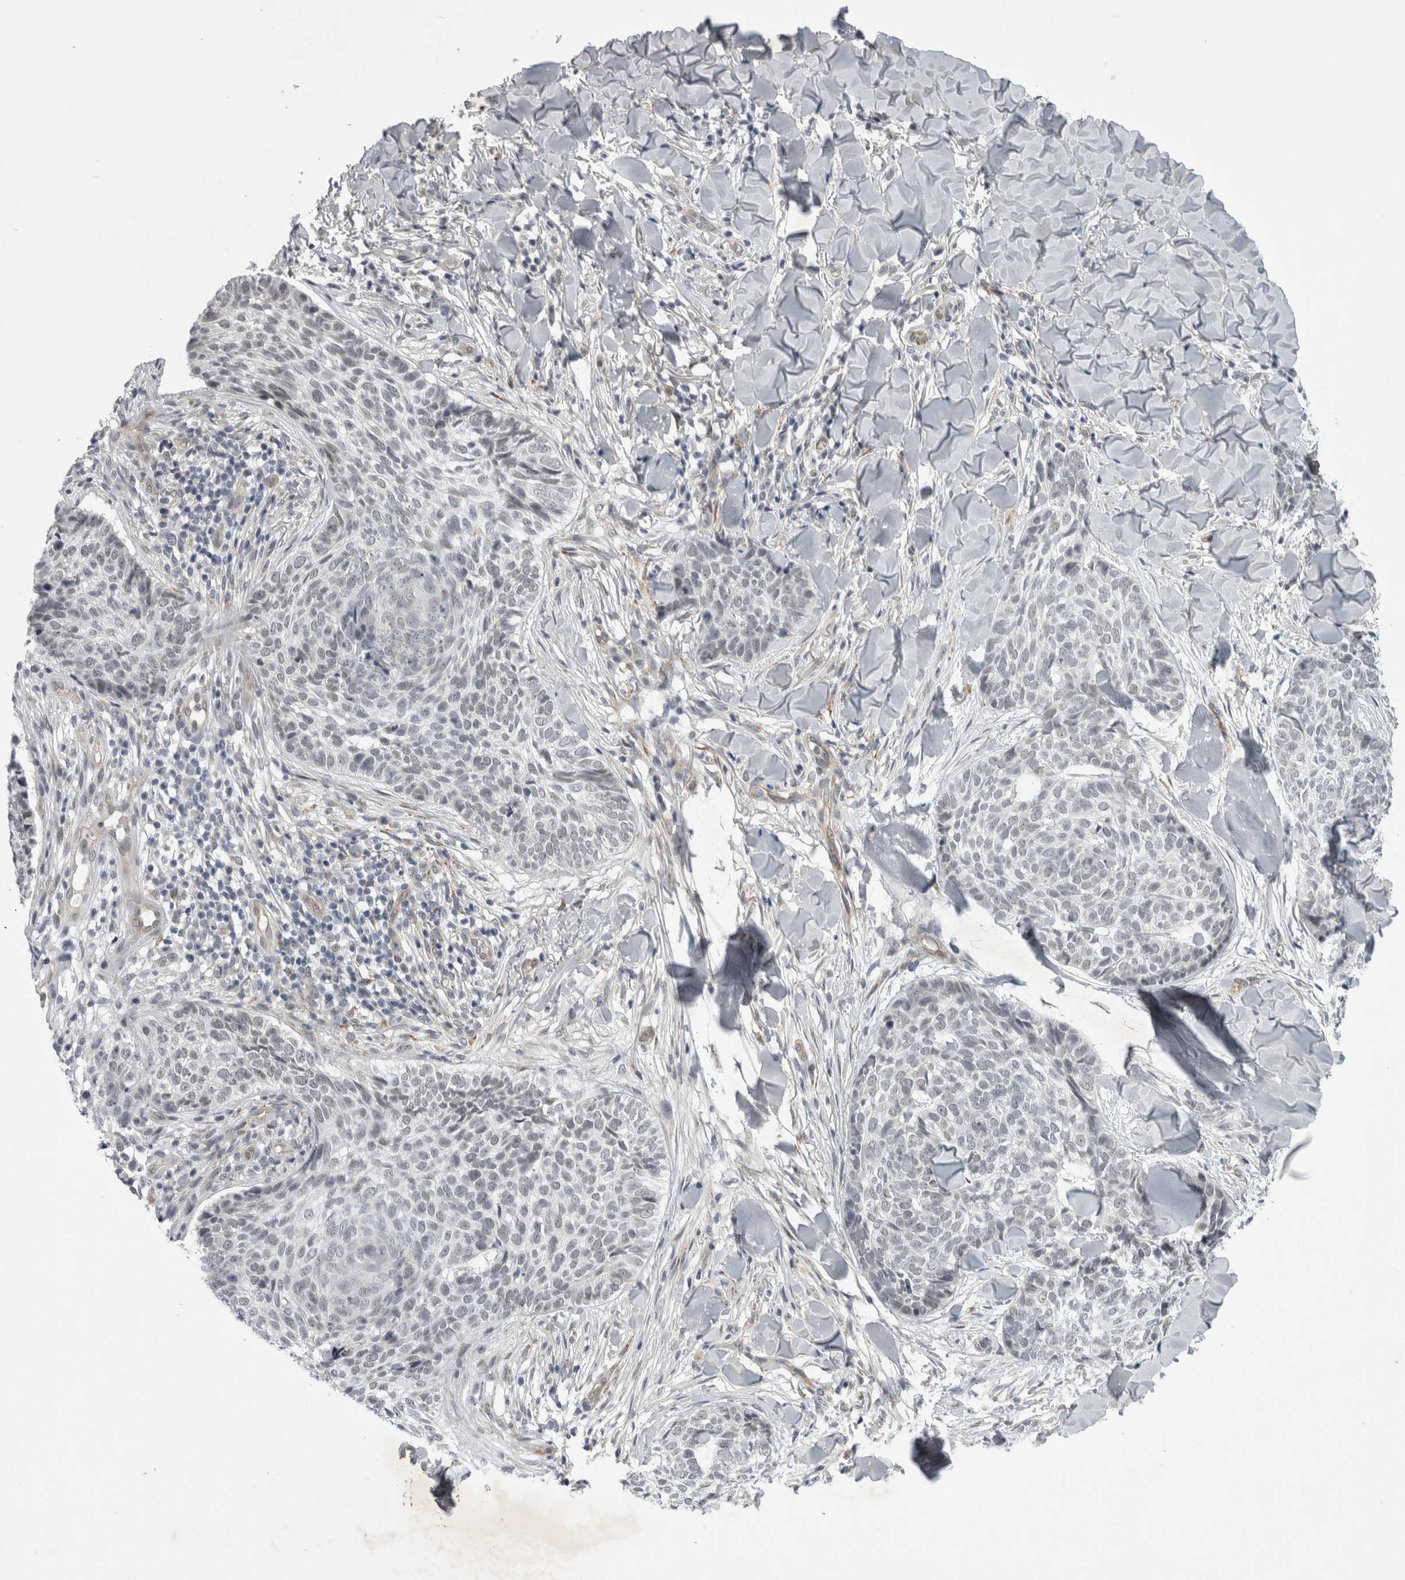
{"staining": {"intensity": "negative", "quantity": "none", "location": "none"}, "tissue": "skin cancer", "cell_type": "Tumor cells", "image_type": "cancer", "snomed": [{"axis": "morphology", "description": "Normal tissue, NOS"}, {"axis": "morphology", "description": "Basal cell carcinoma"}, {"axis": "topography", "description": "Skin"}], "caption": "This is a image of immunohistochemistry (IHC) staining of skin cancer, which shows no expression in tumor cells.", "gene": "PARP11", "patient": {"sex": "male", "age": 67}}